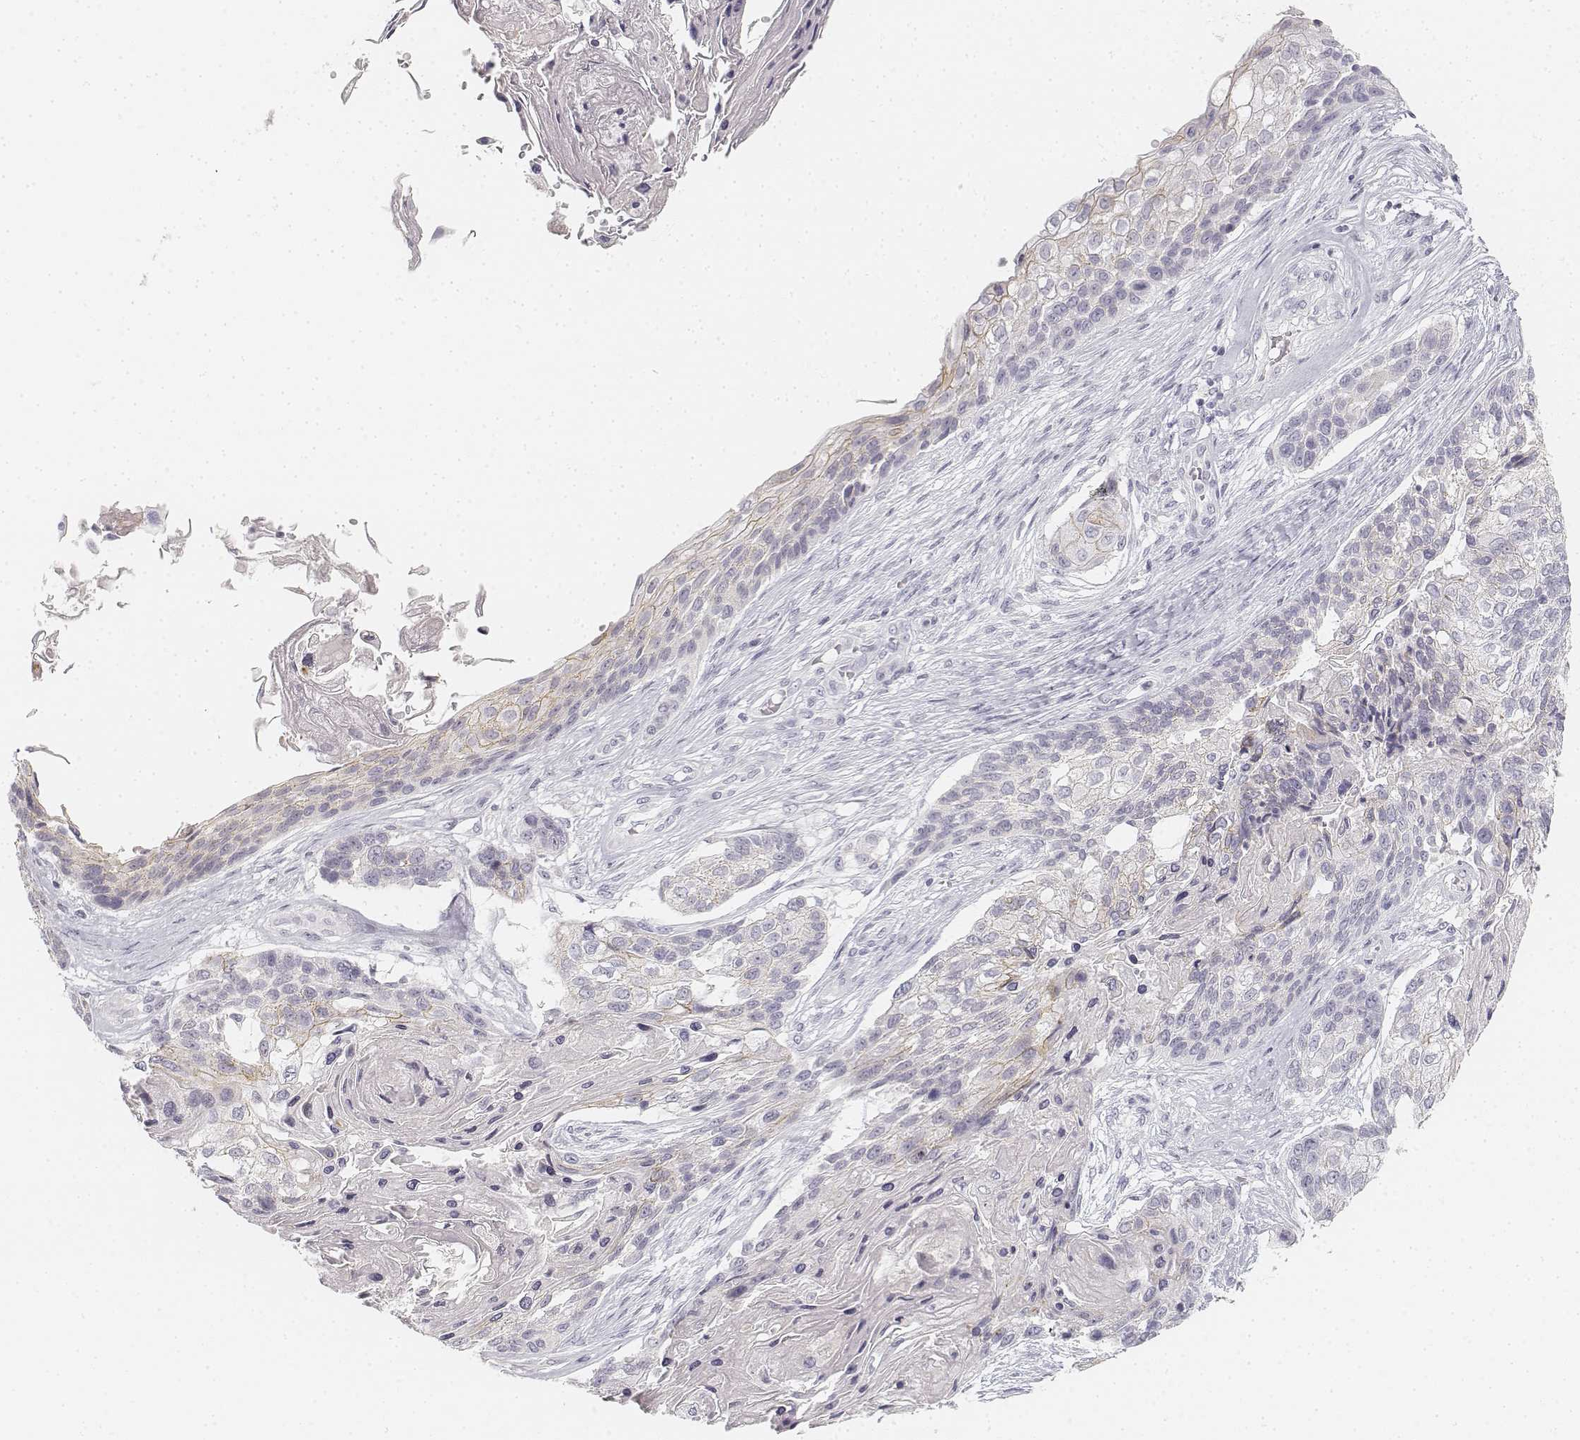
{"staining": {"intensity": "negative", "quantity": "none", "location": "none"}, "tissue": "lung cancer", "cell_type": "Tumor cells", "image_type": "cancer", "snomed": [{"axis": "morphology", "description": "Squamous cell carcinoma, NOS"}, {"axis": "topography", "description": "Lung"}], "caption": "An immunohistochemistry (IHC) image of lung cancer (squamous cell carcinoma) is shown. There is no staining in tumor cells of lung cancer (squamous cell carcinoma).", "gene": "DSG4", "patient": {"sex": "male", "age": 69}}